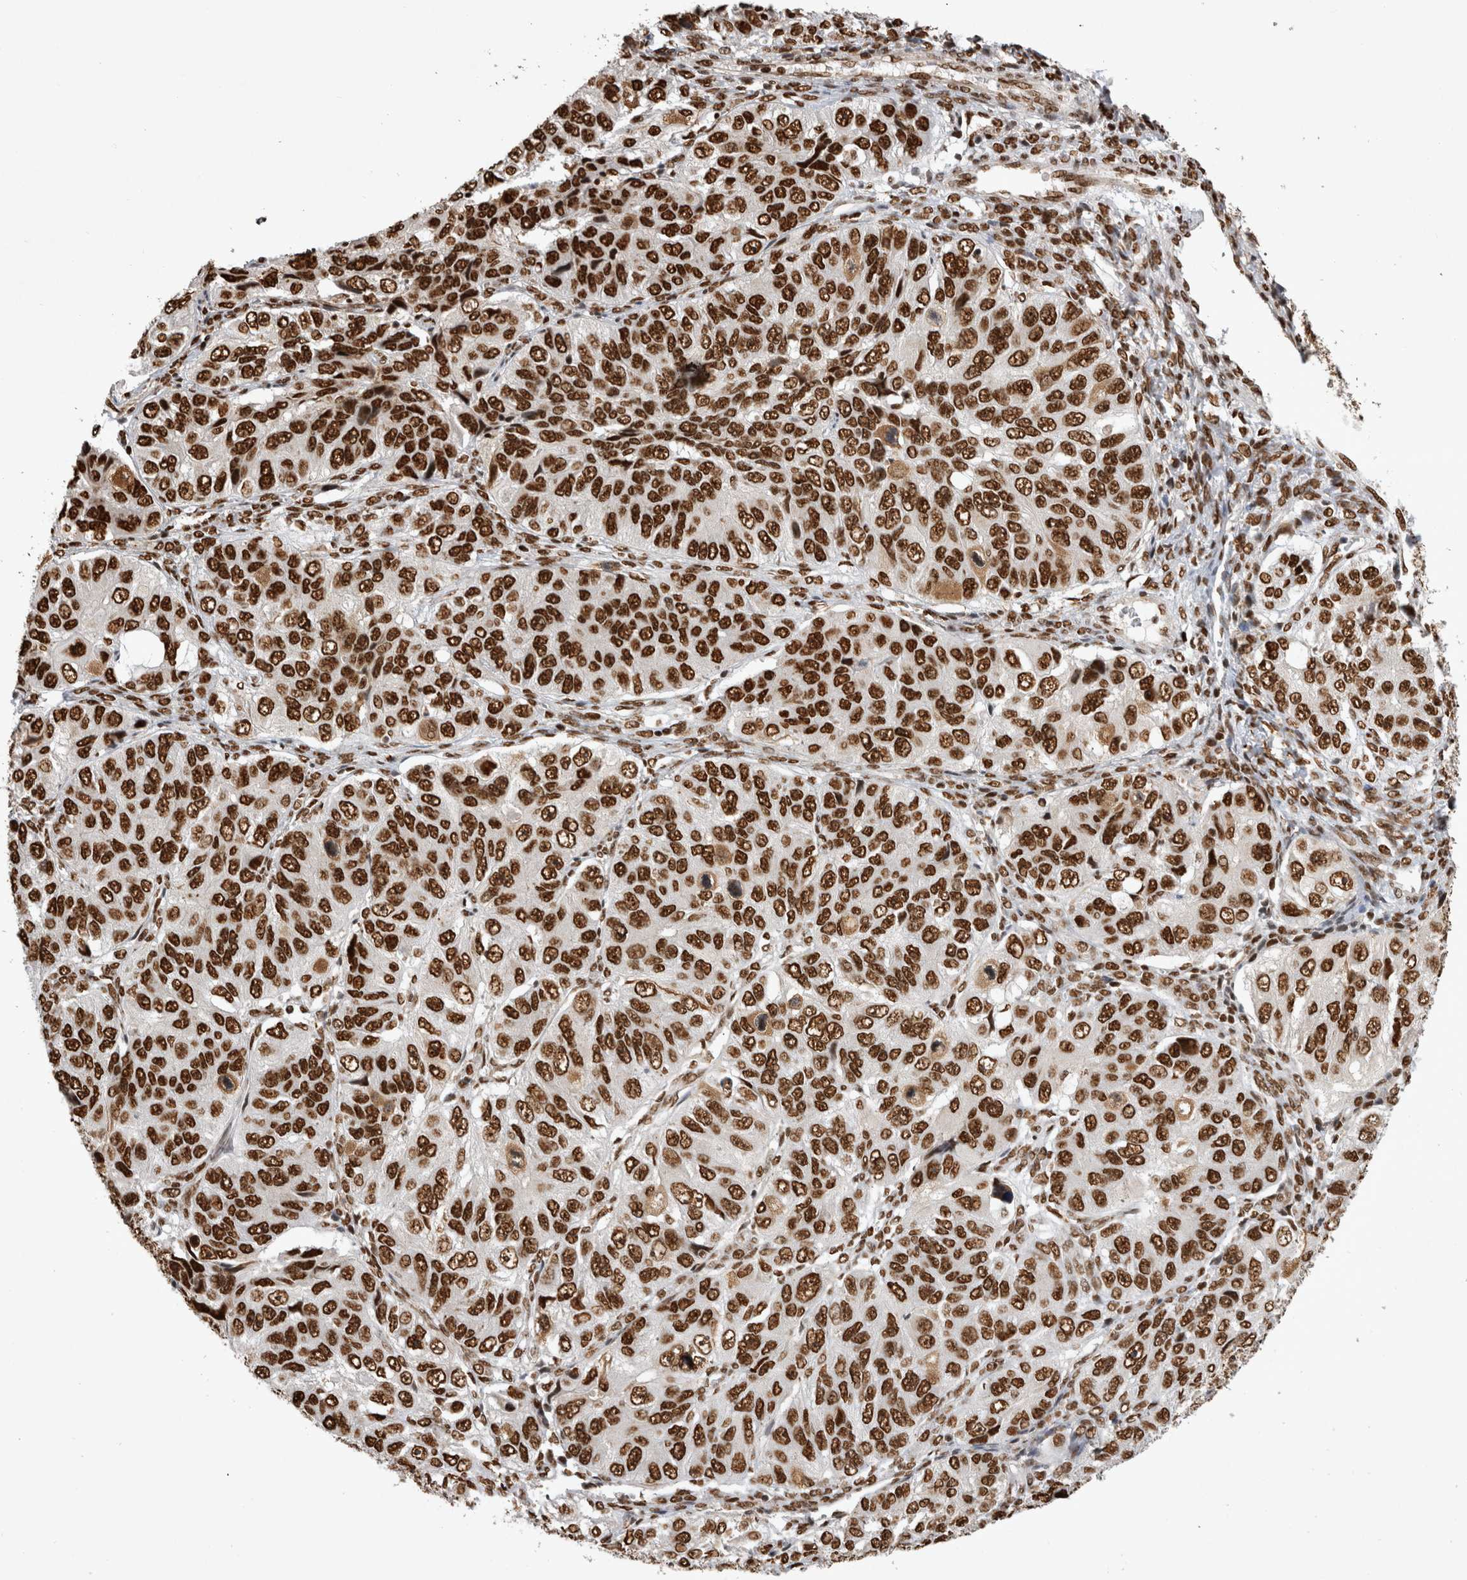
{"staining": {"intensity": "strong", "quantity": ">75%", "location": "nuclear"}, "tissue": "ovarian cancer", "cell_type": "Tumor cells", "image_type": "cancer", "snomed": [{"axis": "morphology", "description": "Carcinoma, endometroid"}, {"axis": "topography", "description": "Ovary"}], "caption": "About >75% of tumor cells in ovarian cancer demonstrate strong nuclear protein expression as visualized by brown immunohistochemical staining.", "gene": "EYA2", "patient": {"sex": "female", "age": 51}}